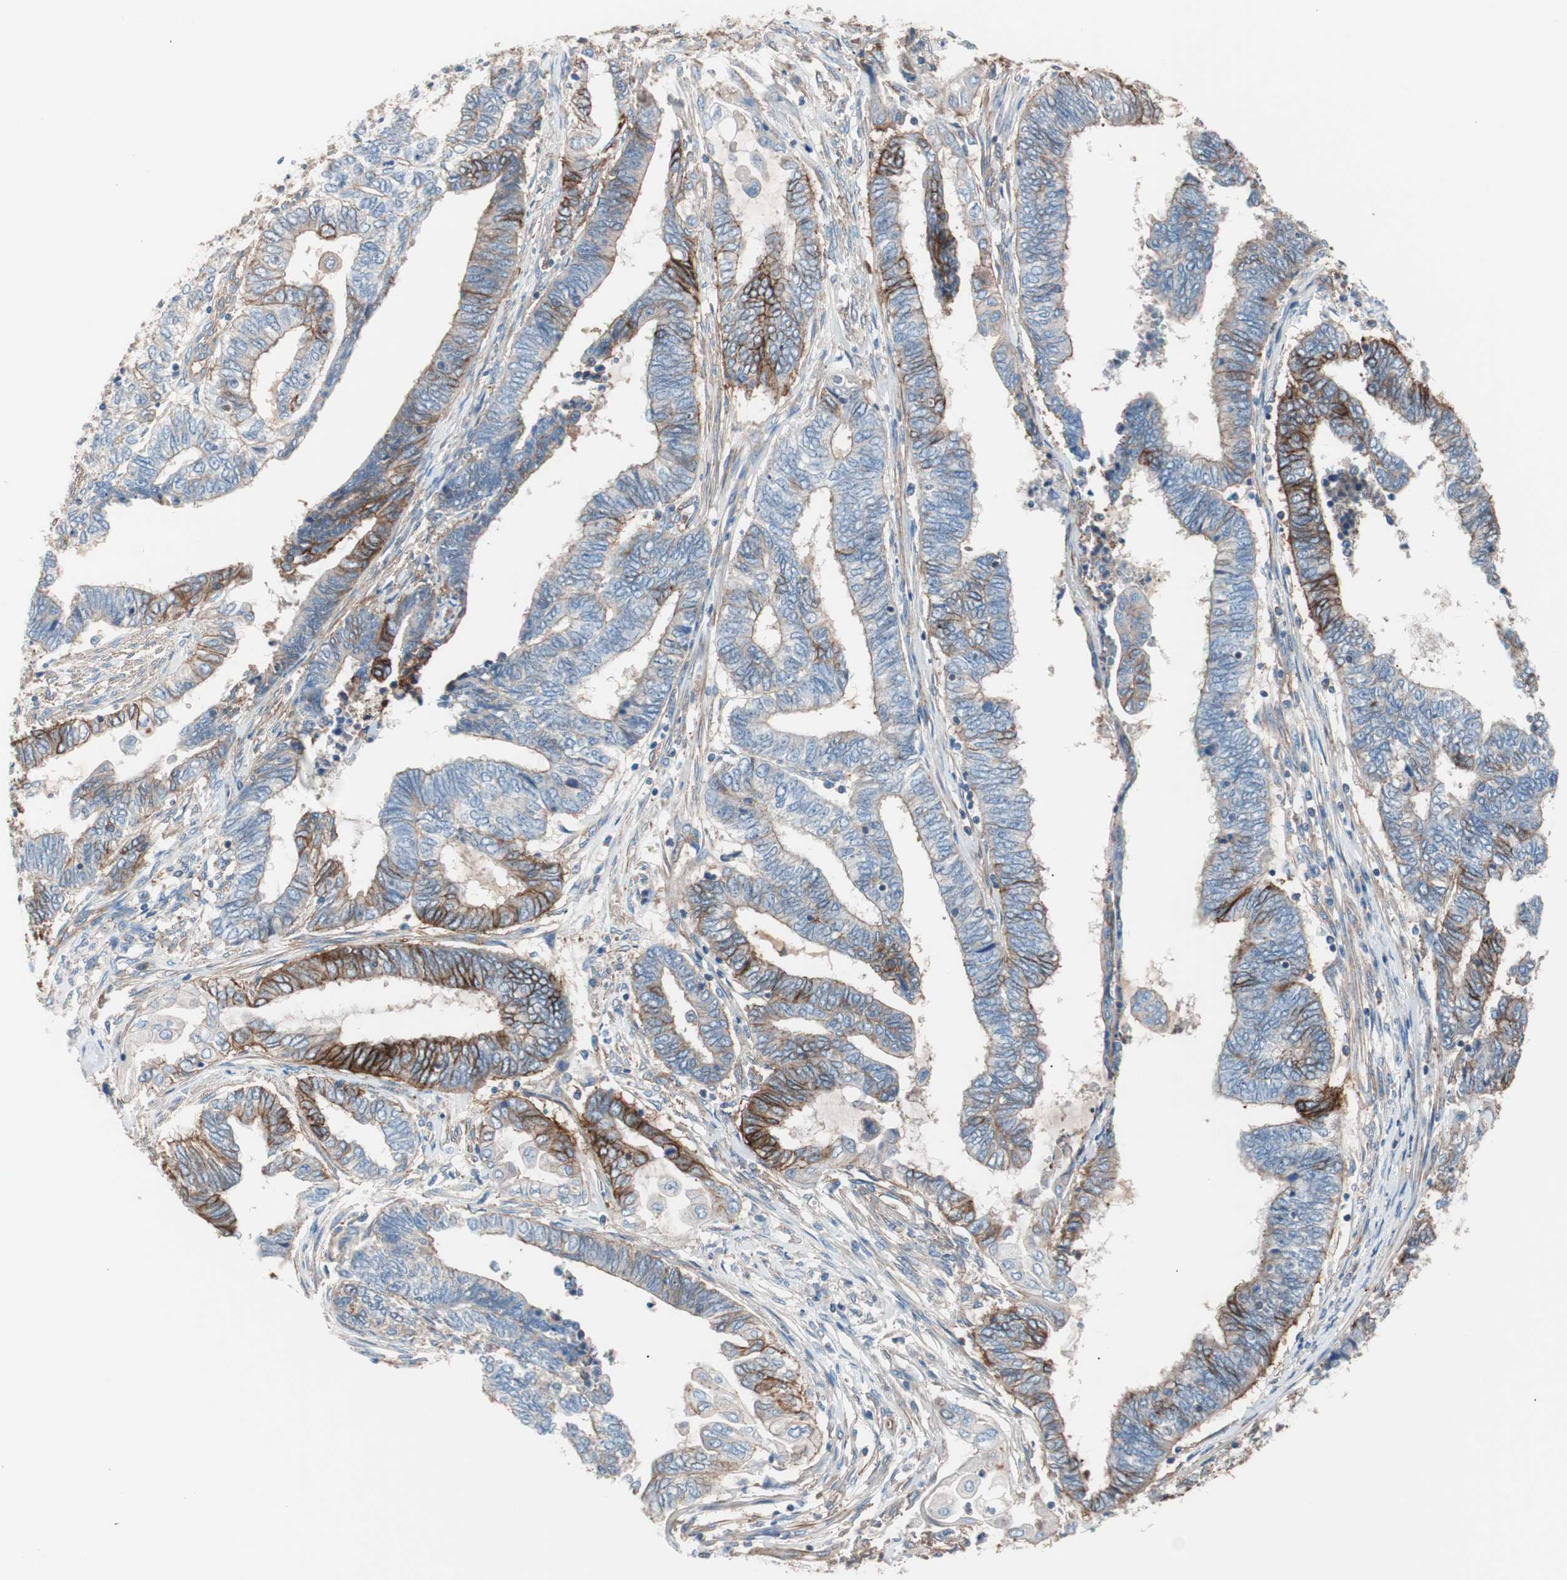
{"staining": {"intensity": "strong", "quantity": "25%-75%", "location": "cytoplasmic/membranous"}, "tissue": "endometrial cancer", "cell_type": "Tumor cells", "image_type": "cancer", "snomed": [{"axis": "morphology", "description": "Adenocarcinoma, NOS"}, {"axis": "topography", "description": "Uterus"}, {"axis": "topography", "description": "Endometrium"}], "caption": "IHC (DAB (3,3'-diaminobenzidine)) staining of human endometrial cancer exhibits strong cytoplasmic/membranous protein staining in about 25%-75% of tumor cells. (Stains: DAB (3,3'-diaminobenzidine) in brown, nuclei in blue, Microscopy: brightfield microscopy at high magnification).", "gene": "GPR160", "patient": {"sex": "female", "age": 70}}